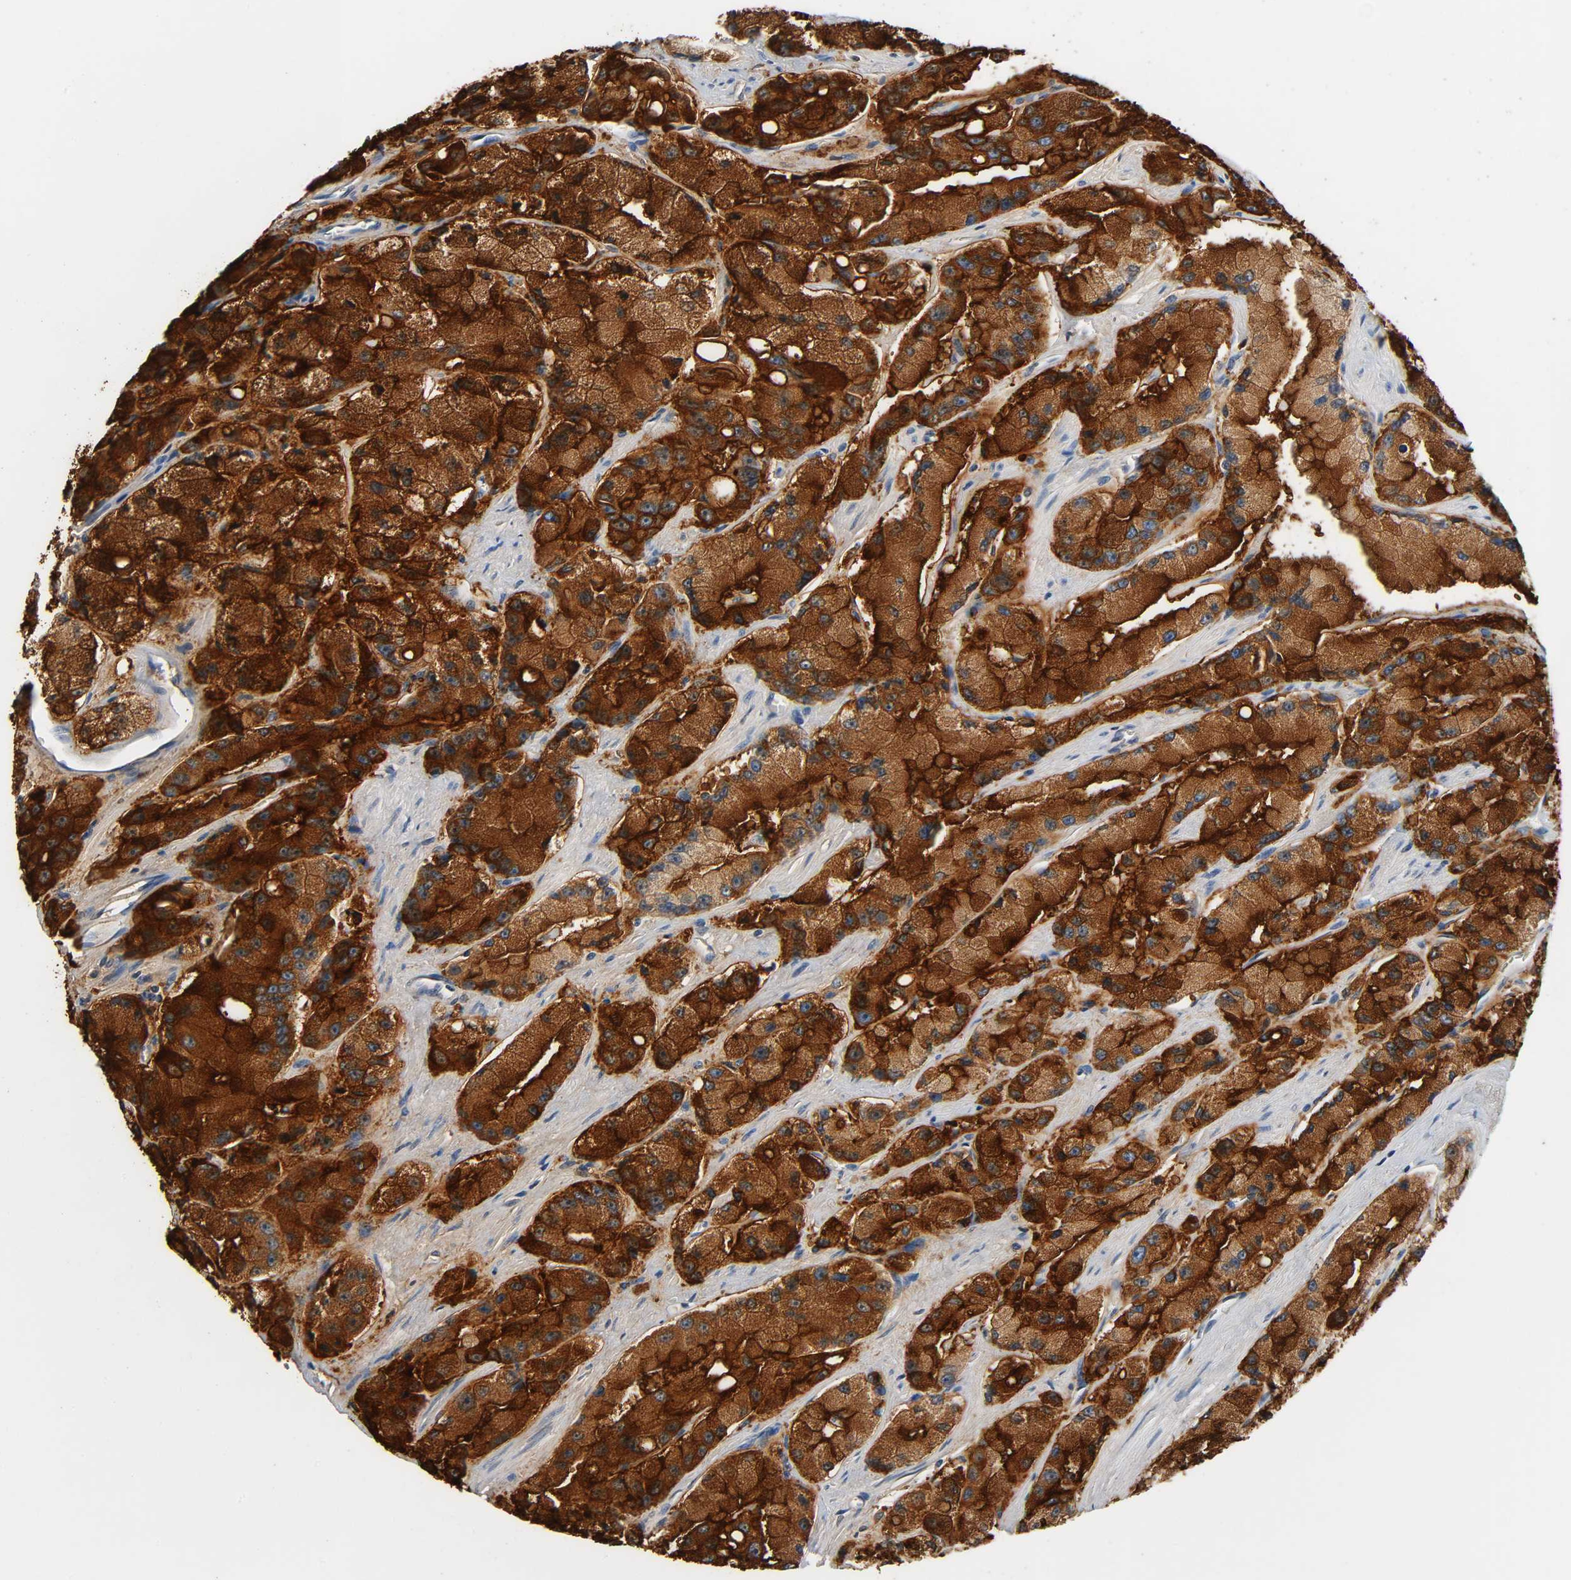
{"staining": {"intensity": "strong", "quantity": ">75%", "location": "cytoplasmic/membranous"}, "tissue": "prostate cancer", "cell_type": "Tumor cells", "image_type": "cancer", "snomed": [{"axis": "morphology", "description": "Adenocarcinoma, High grade"}, {"axis": "topography", "description": "Prostate"}], "caption": "Human prostate adenocarcinoma (high-grade) stained for a protein (brown) demonstrates strong cytoplasmic/membranous positive staining in approximately >75% of tumor cells.", "gene": "ANPEP", "patient": {"sex": "male", "age": 58}}